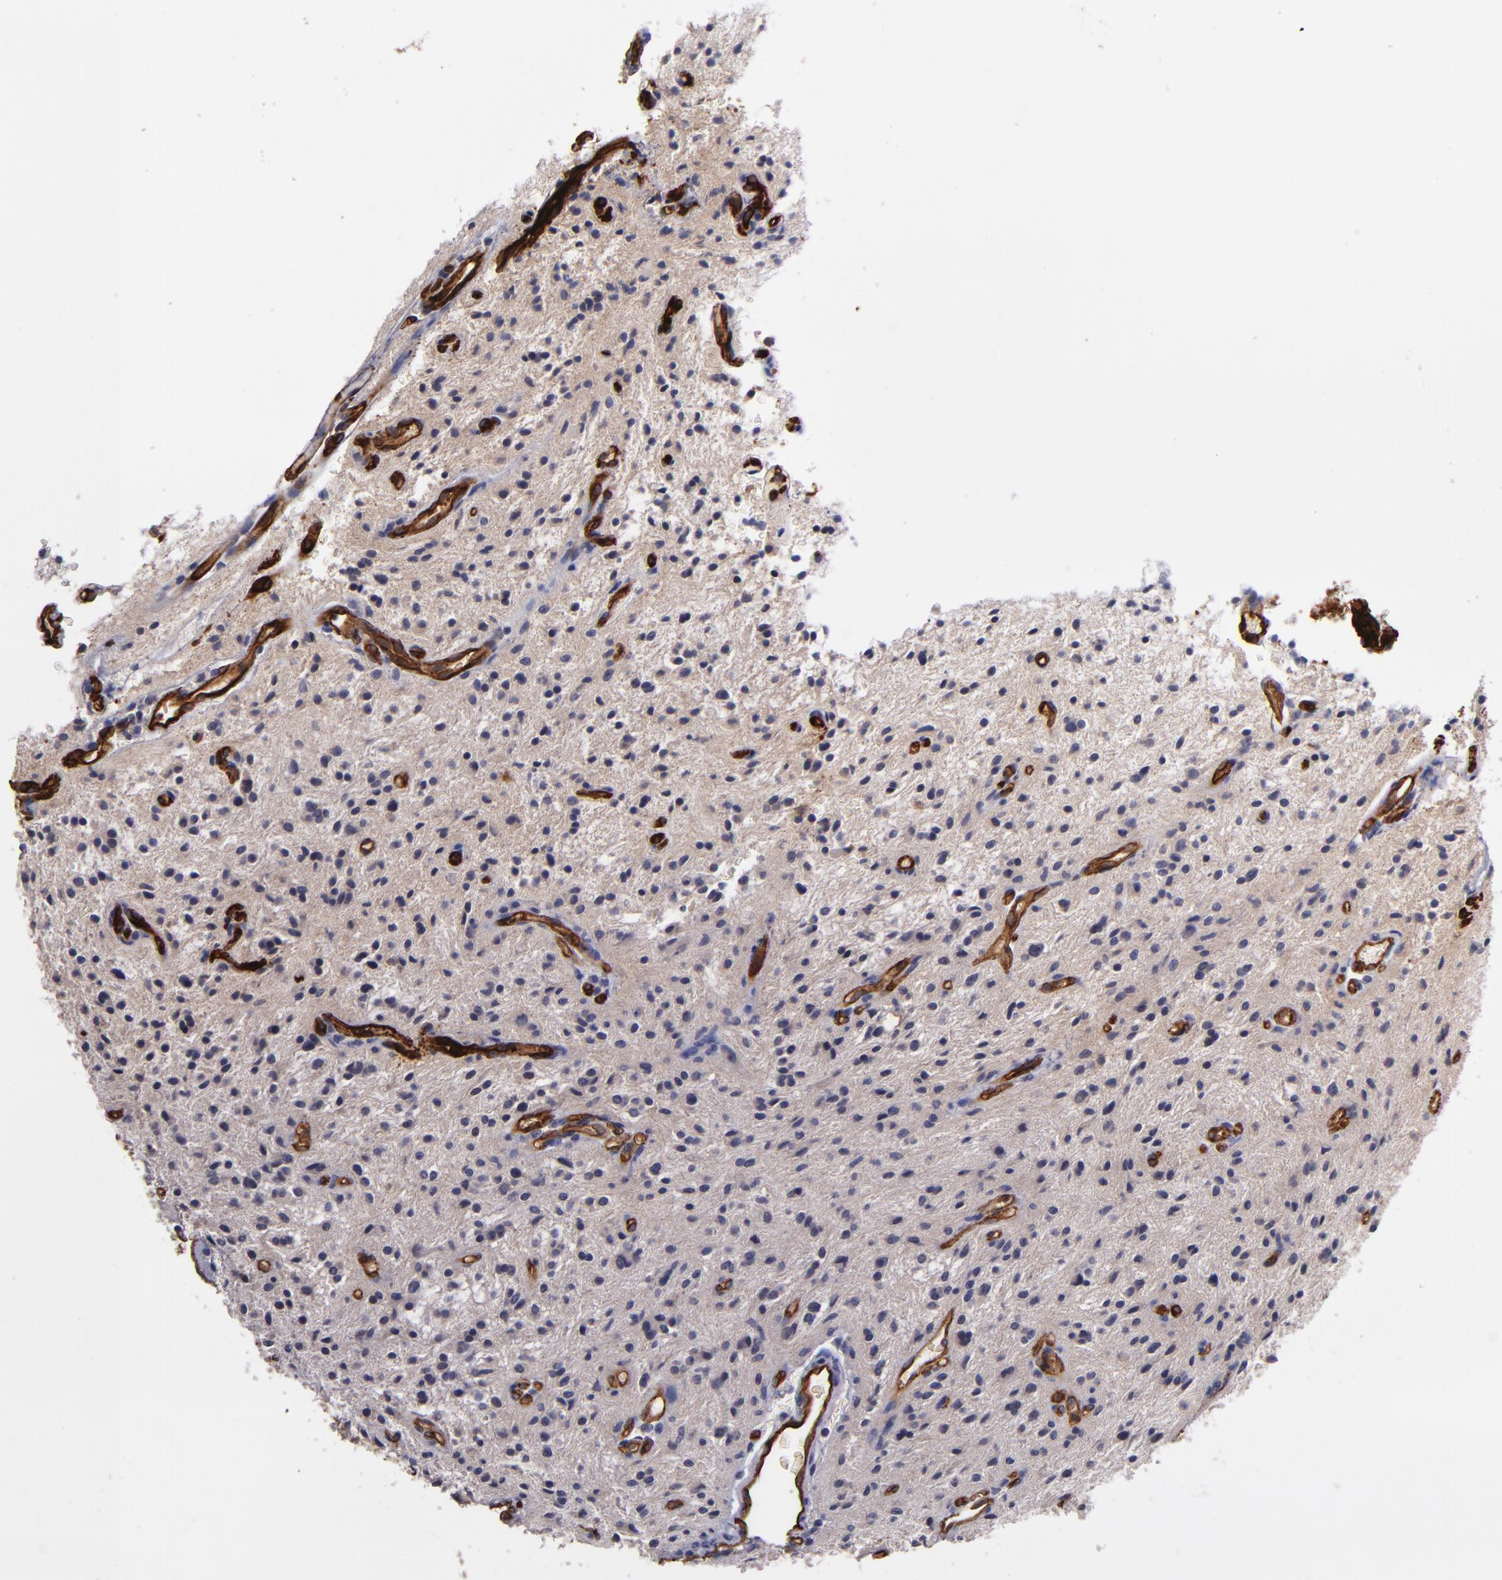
{"staining": {"intensity": "negative", "quantity": "none", "location": "none"}, "tissue": "glioma", "cell_type": "Tumor cells", "image_type": "cancer", "snomed": [{"axis": "morphology", "description": "Glioma, malignant, NOS"}, {"axis": "topography", "description": "Cerebellum"}], "caption": "Immunohistochemistry (IHC) of human glioma demonstrates no positivity in tumor cells. (DAB immunohistochemistry with hematoxylin counter stain).", "gene": "CLDN5", "patient": {"sex": "female", "age": 10}}